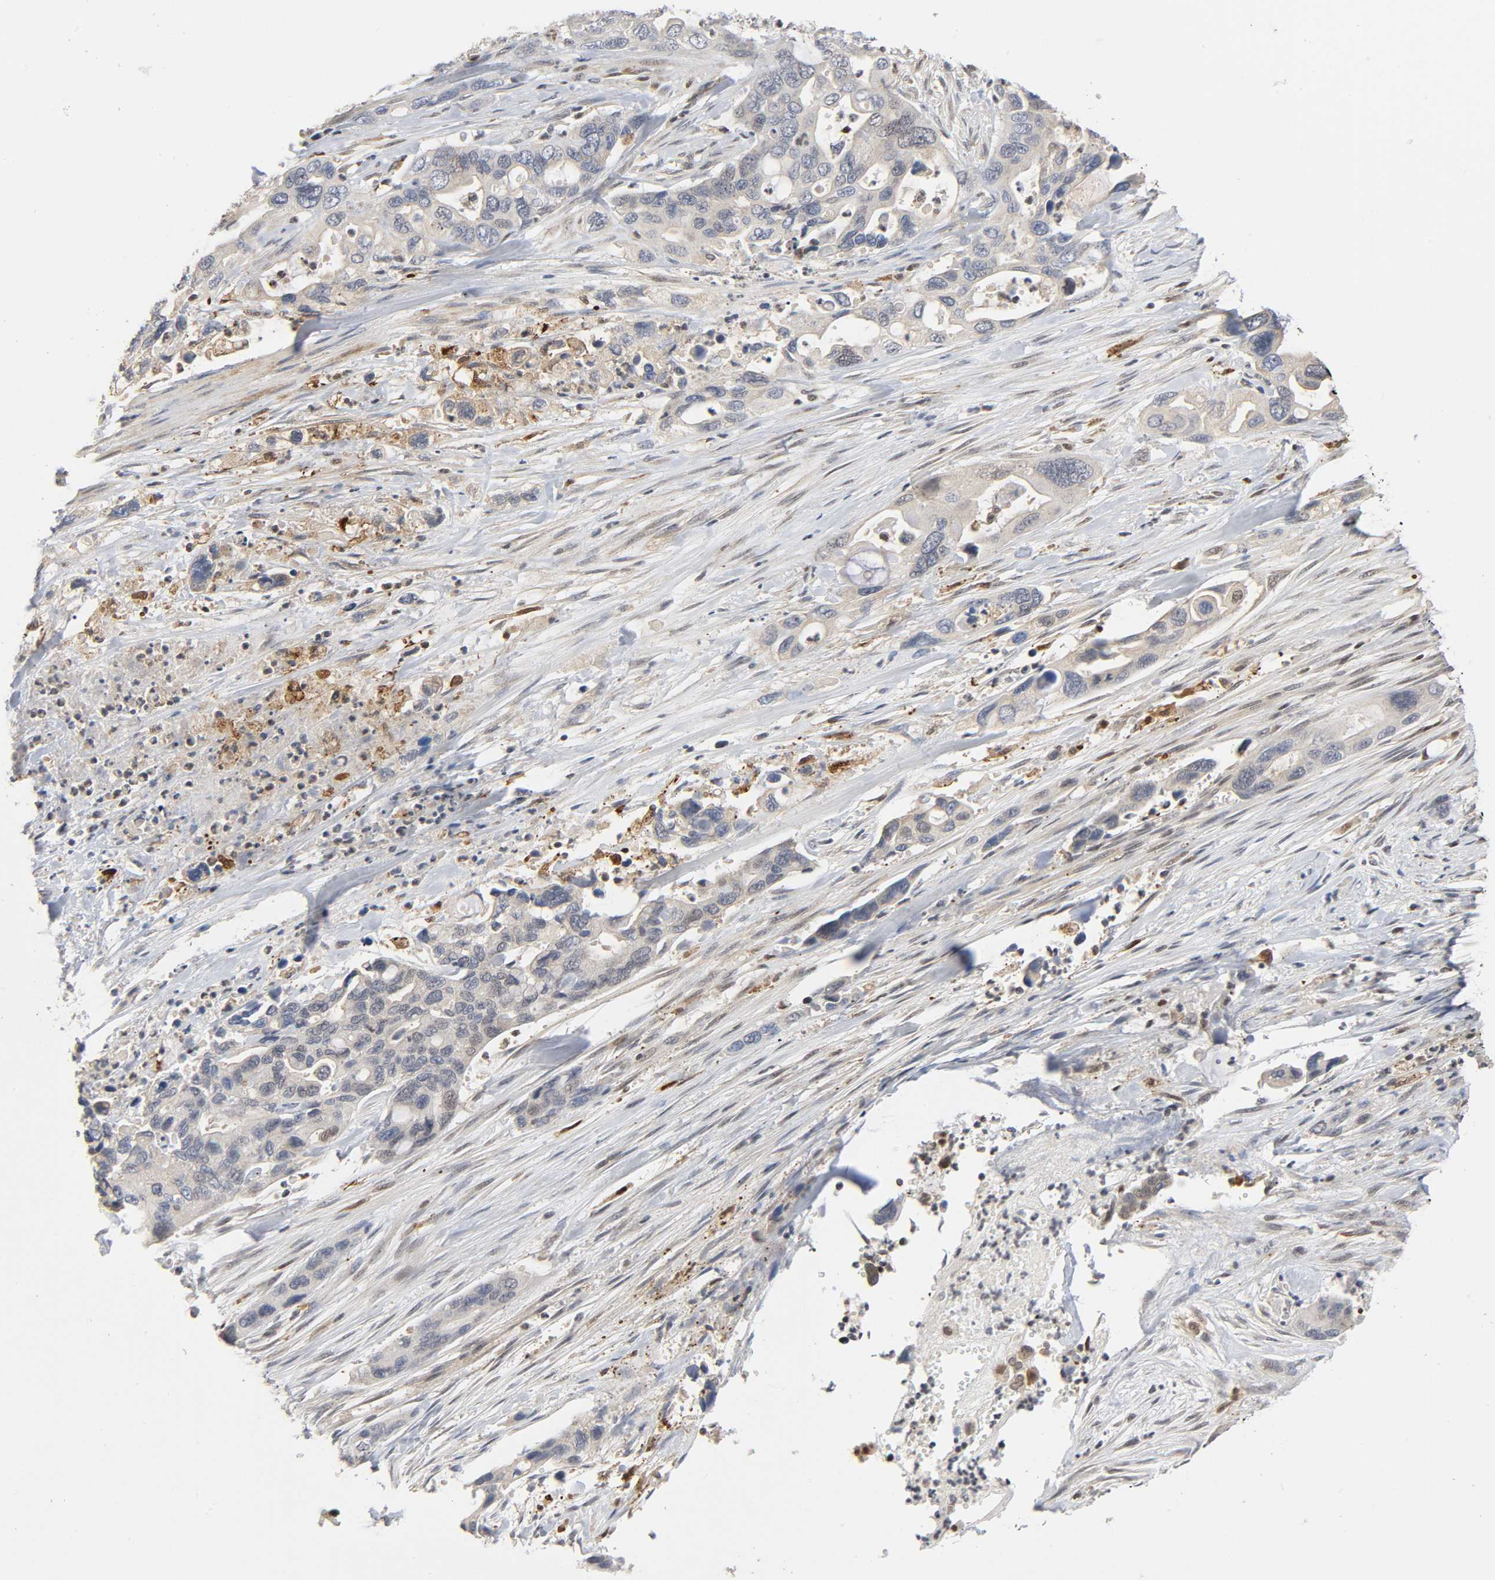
{"staining": {"intensity": "negative", "quantity": "none", "location": "none"}, "tissue": "pancreatic cancer", "cell_type": "Tumor cells", "image_type": "cancer", "snomed": [{"axis": "morphology", "description": "Adenocarcinoma, NOS"}, {"axis": "topography", "description": "Pancreas"}], "caption": "Tumor cells are negative for brown protein staining in pancreatic cancer (adenocarcinoma).", "gene": "KAT2B", "patient": {"sex": "female", "age": 71}}